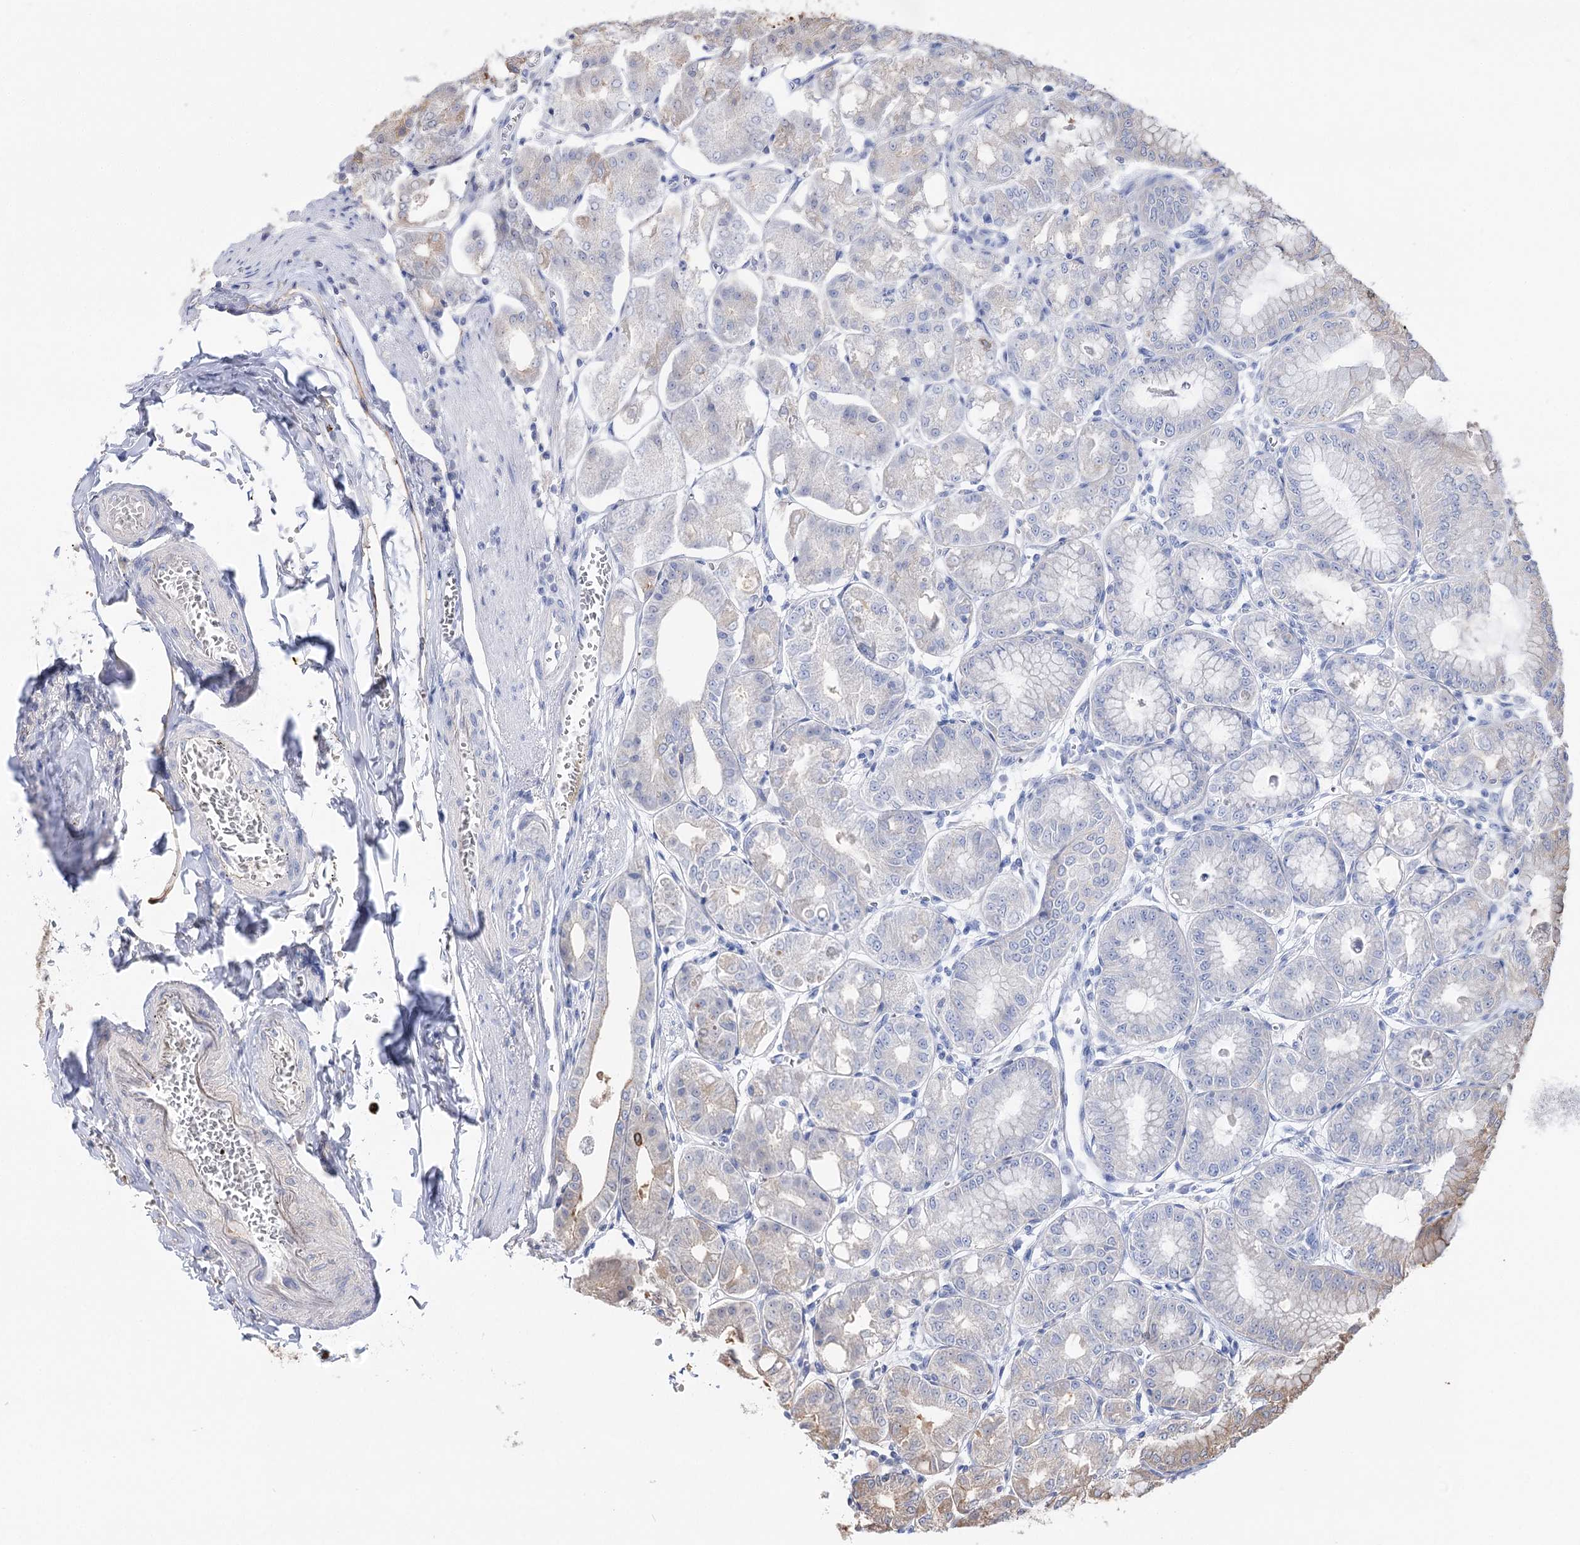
{"staining": {"intensity": "moderate", "quantity": "<25%", "location": "cytoplasmic/membranous"}, "tissue": "stomach", "cell_type": "Glandular cells", "image_type": "normal", "snomed": [{"axis": "morphology", "description": "Normal tissue, NOS"}, {"axis": "topography", "description": "Stomach, lower"}], "caption": "This is an image of immunohistochemistry (IHC) staining of benign stomach, which shows moderate staining in the cytoplasmic/membranous of glandular cells.", "gene": "UGP2", "patient": {"sex": "male", "age": 71}}